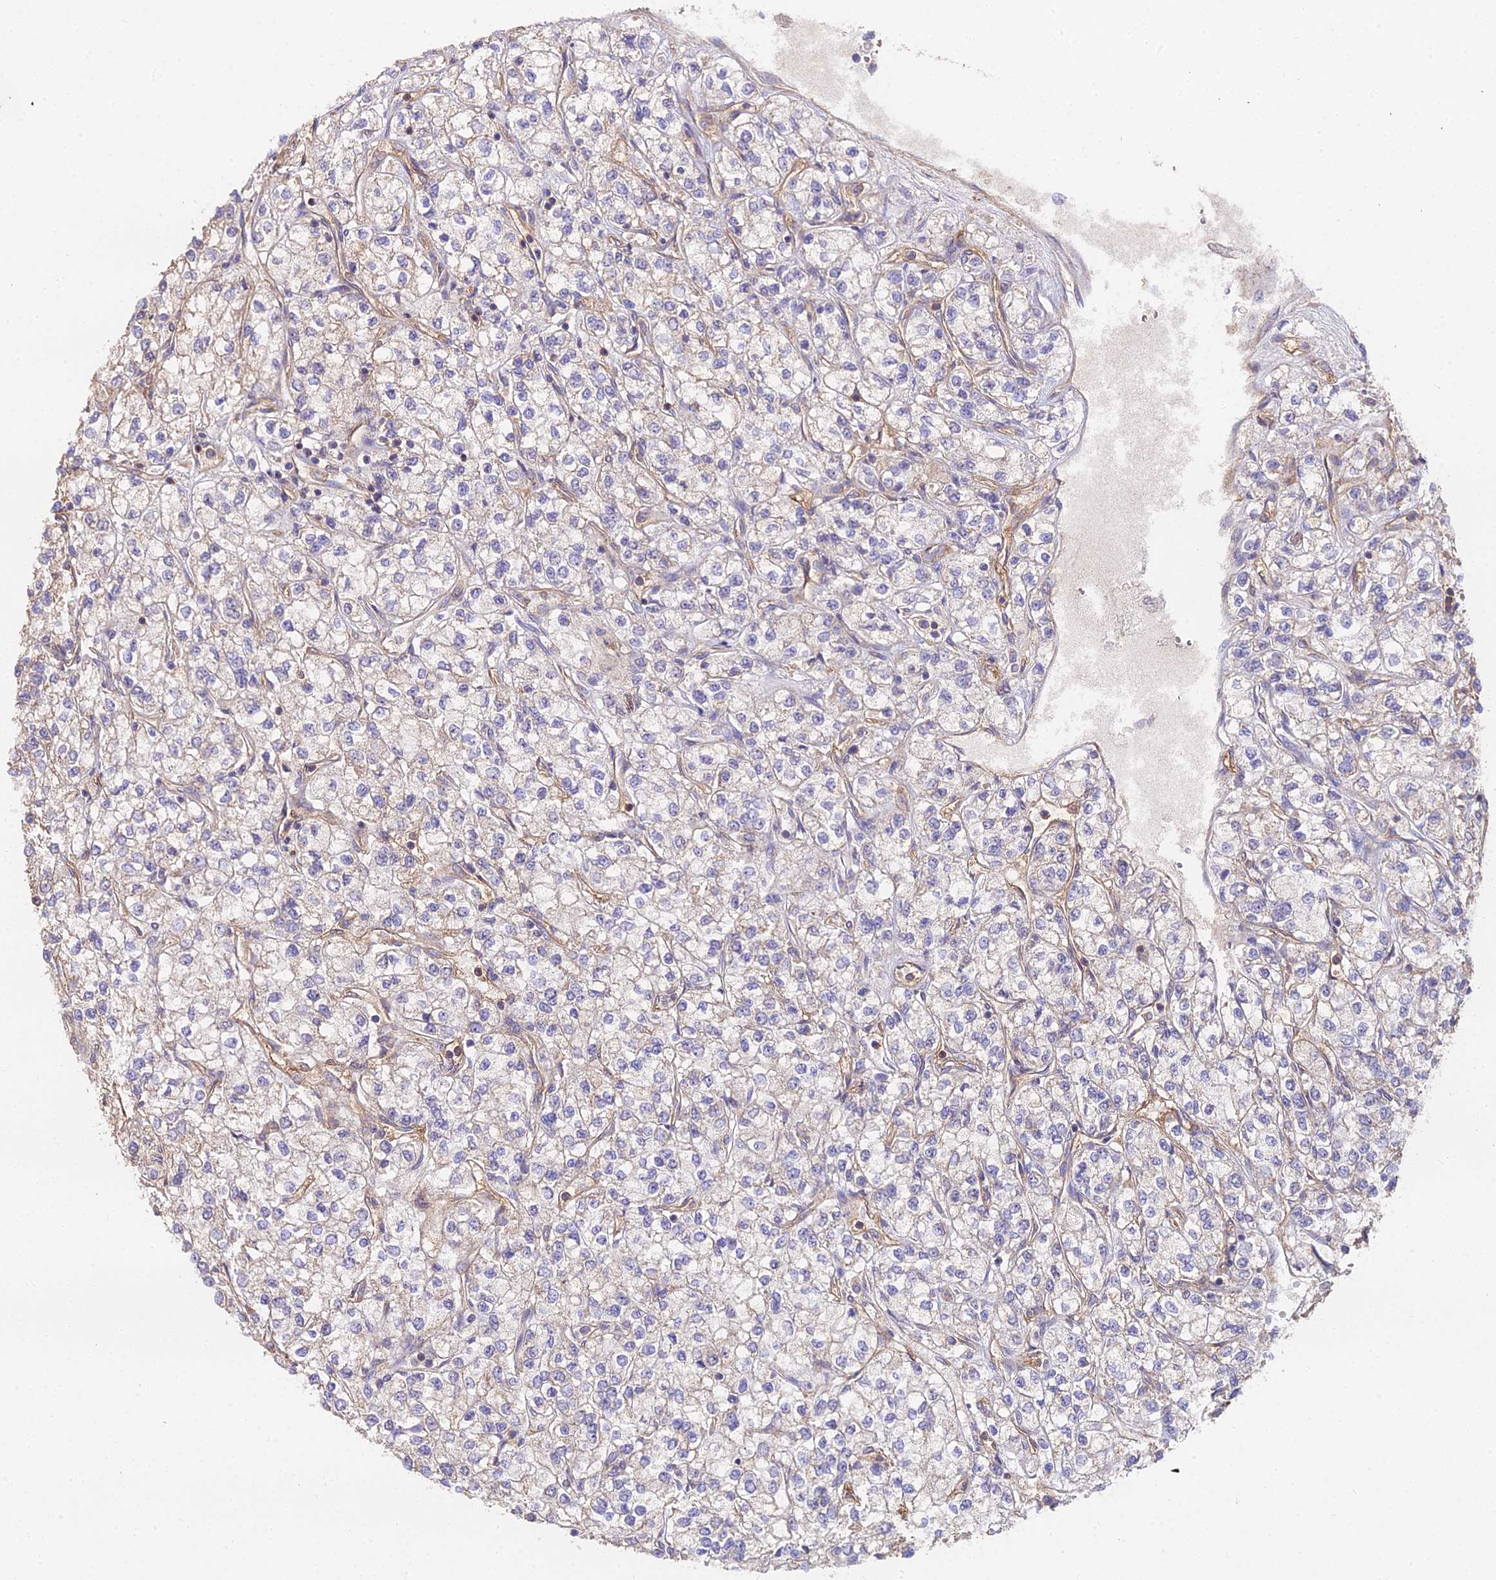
{"staining": {"intensity": "negative", "quantity": "none", "location": "none"}, "tissue": "renal cancer", "cell_type": "Tumor cells", "image_type": "cancer", "snomed": [{"axis": "morphology", "description": "Adenocarcinoma, NOS"}, {"axis": "topography", "description": "Kidney"}], "caption": "An image of human renal cancer is negative for staining in tumor cells.", "gene": "METTL13", "patient": {"sex": "male", "age": 80}}